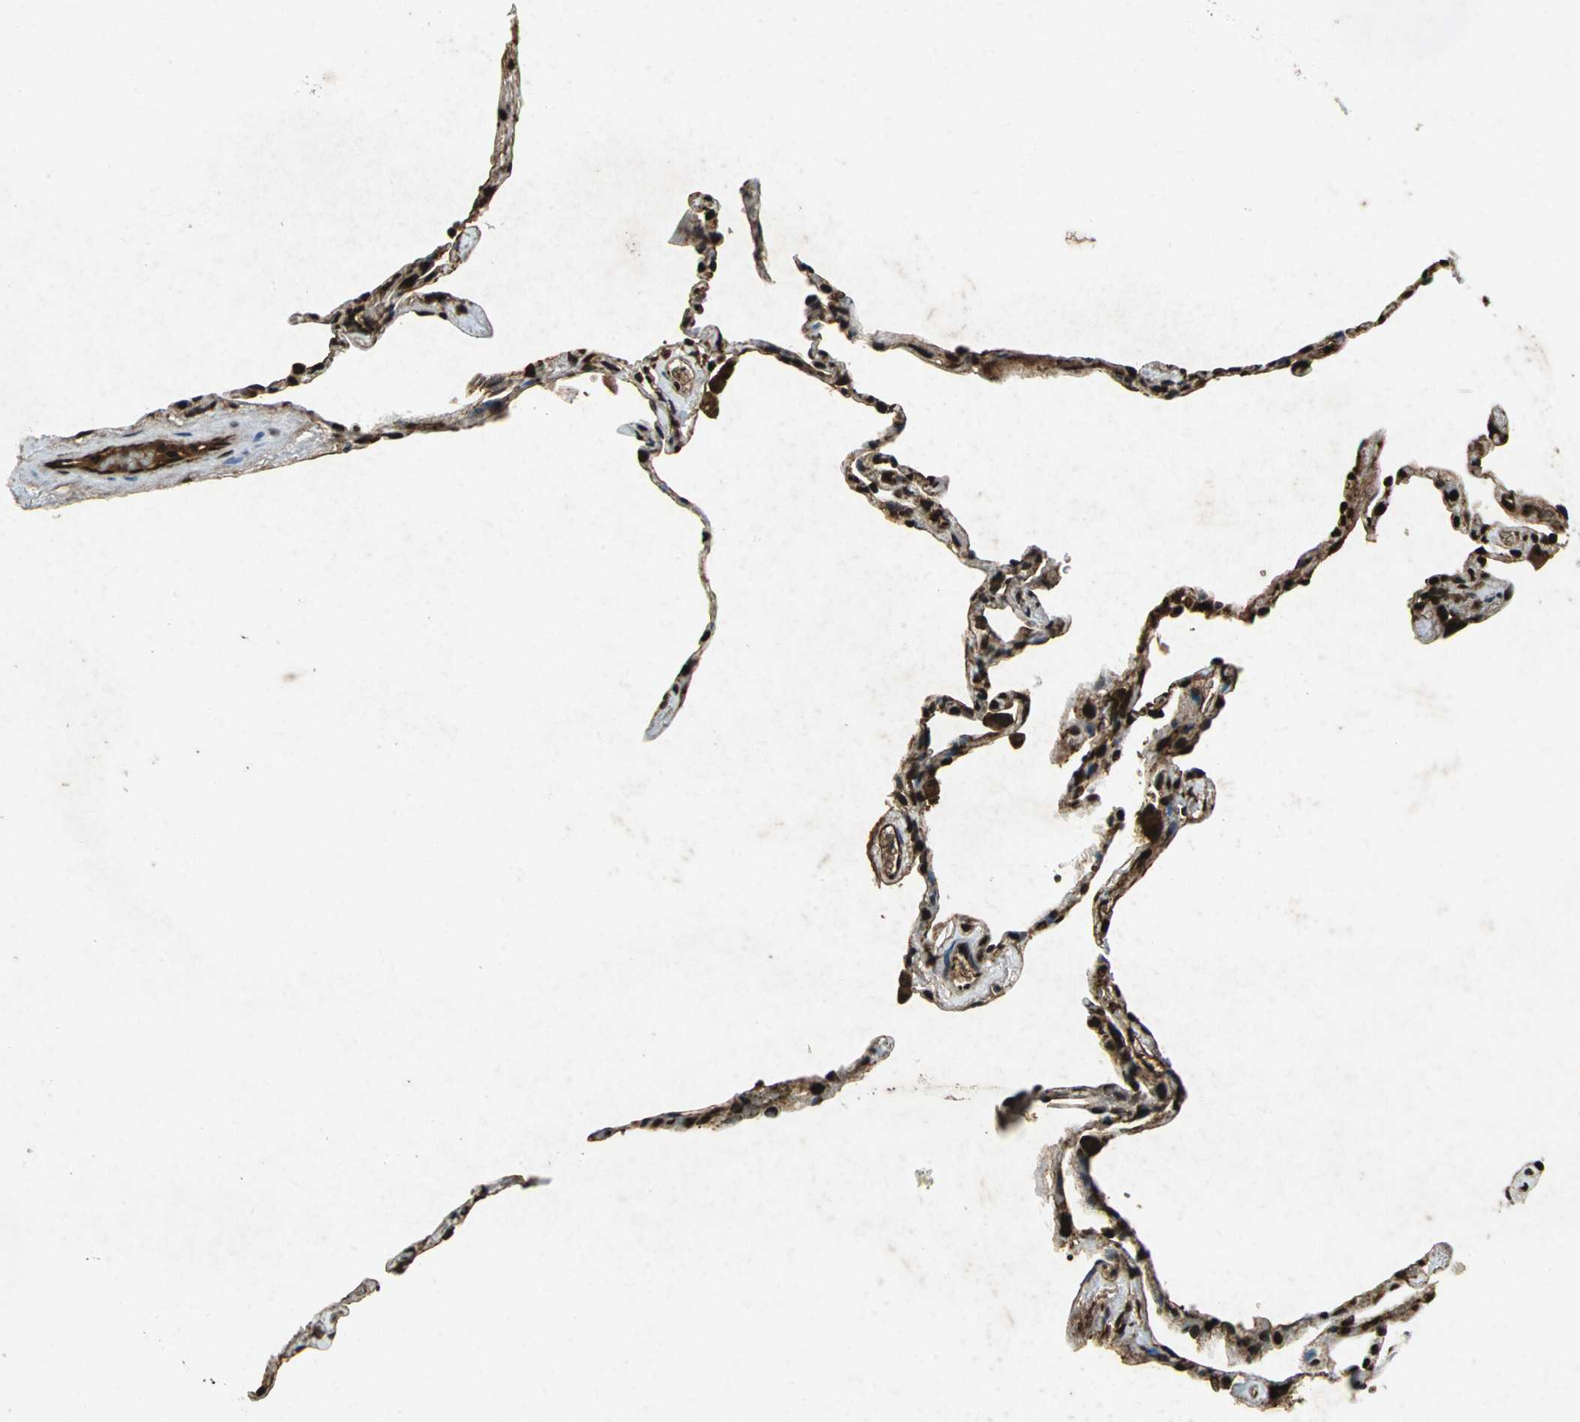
{"staining": {"intensity": "strong", "quantity": ">75%", "location": "nuclear"}, "tissue": "lung", "cell_type": "Alveolar cells", "image_type": "normal", "snomed": [{"axis": "morphology", "description": "Normal tissue, NOS"}, {"axis": "topography", "description": "Lung"}], "caption": "Immunohistochemistry (IHC) photomicrograph of benign lung: human lung stained using immunohistochemistry demonstrates high levels of strong protein expression localized specifically in the nuclear of alveolar cells, appearing as a nuclear brown color.", "gene": "ANP32A", "patient": {"sex": "male", "age": 59}}